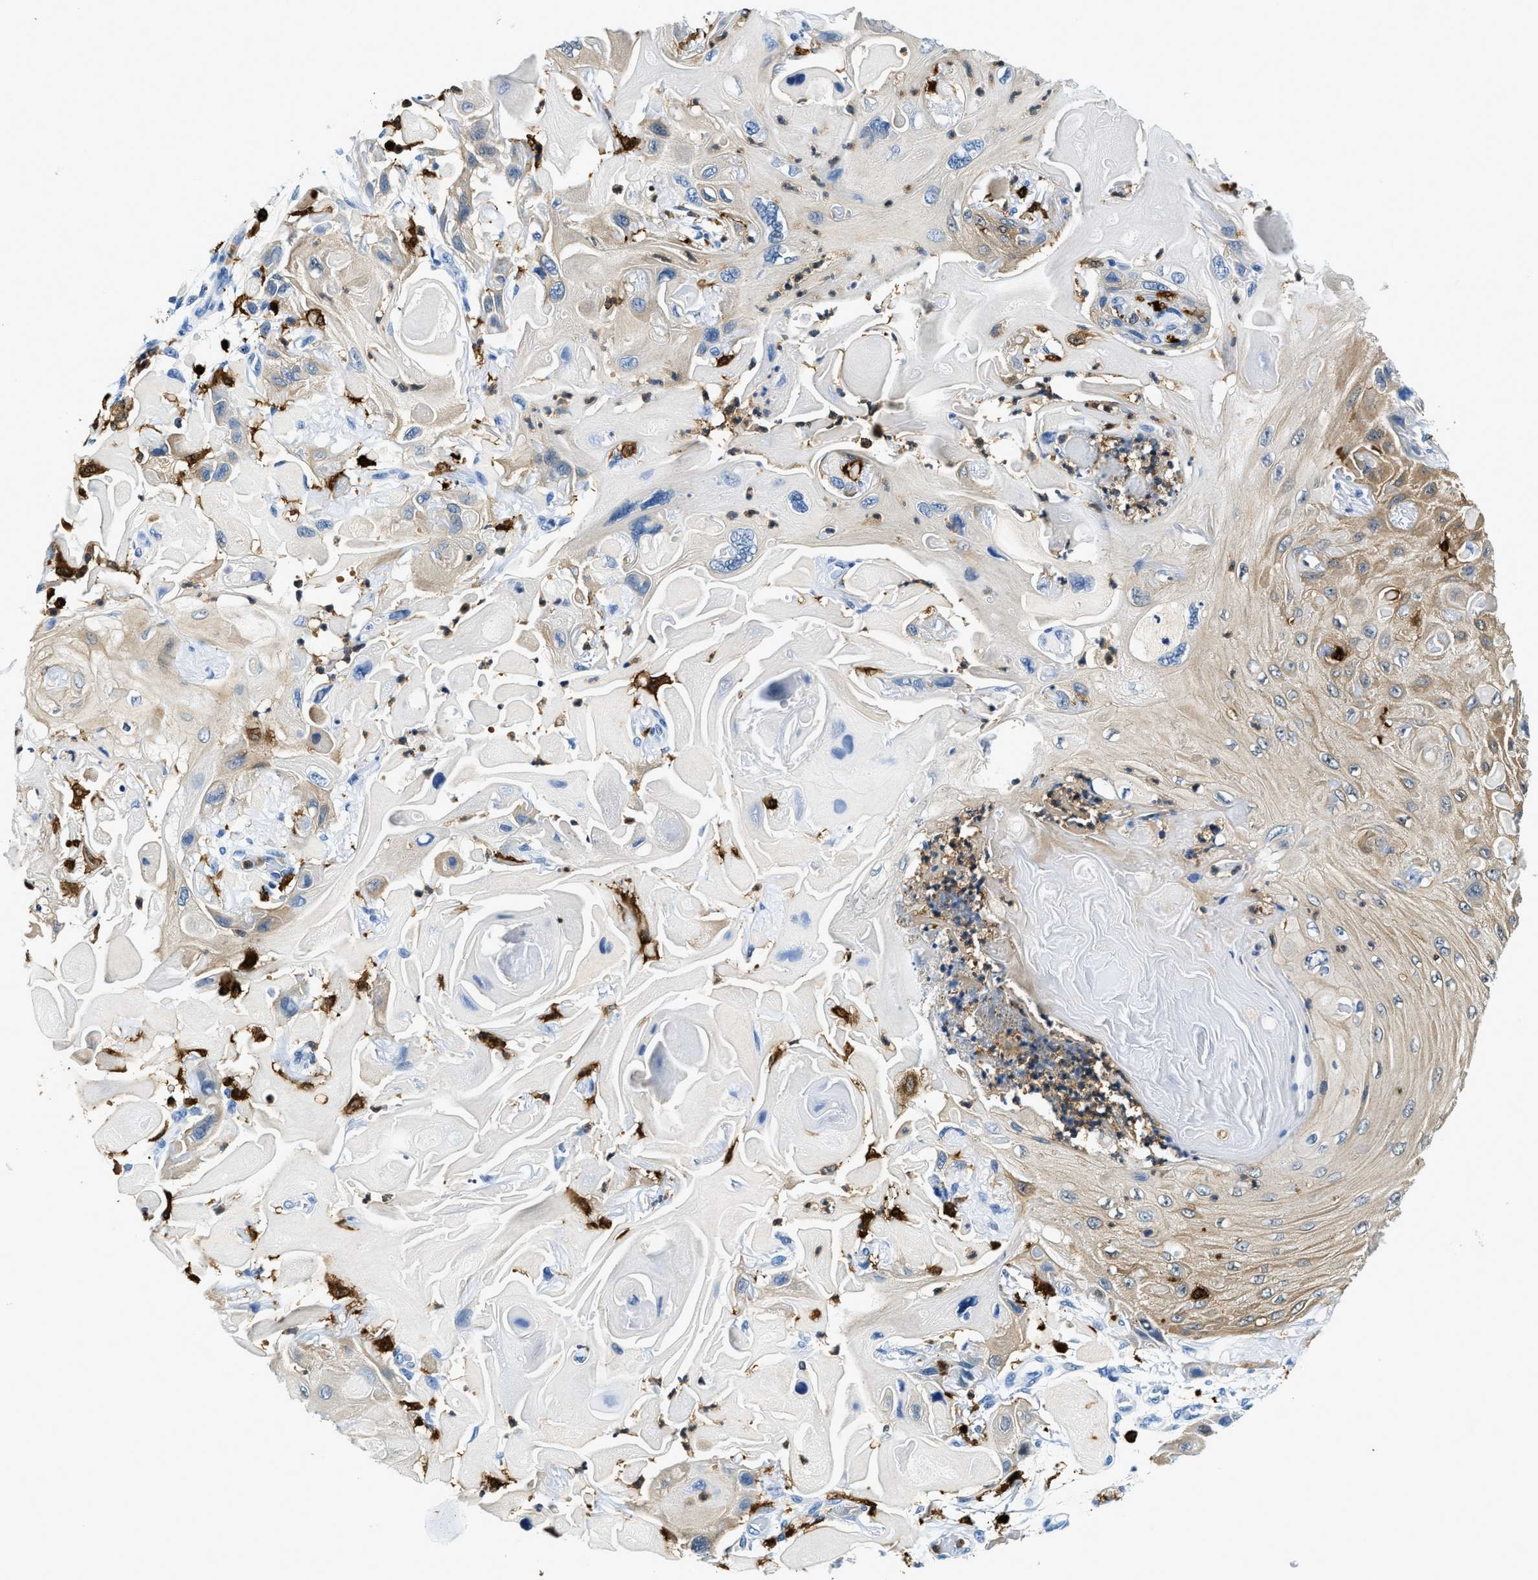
{"staining": {"intensity": "weak", "quantity": "25%-75%", "location": "cytoplasmic/membranous"}, "tissue": "skin cancer", "cell_type": "Tumor cells", "image_type": "cancer", "snomed": [{"axis": "morphology", "description": "Squamous cell carcinoma, NOS"}, {"axis": "topography", "description": "Skin"}], "caption": "Immunohistochemistry of skin cancer (squamous cell carcinoma) exhibits low levels of weak cytoplasmic/membranous positivity in about 25%-75% of tumor cells.", "gene": "CAPG", "patient": {"sex": "female", "age": 77}}